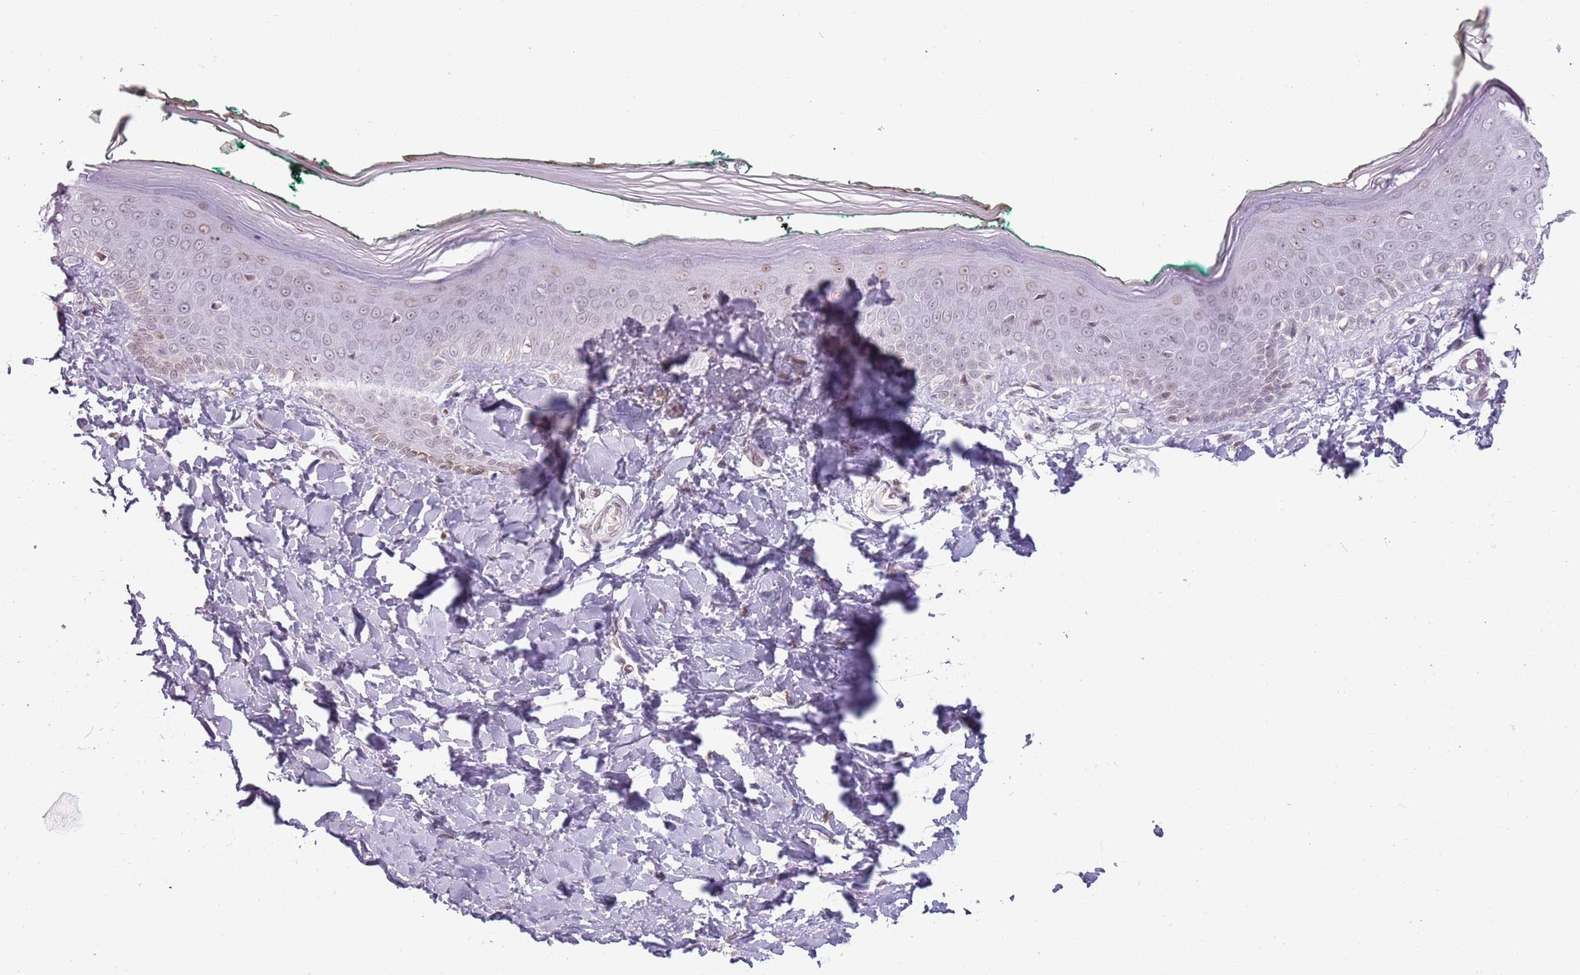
{"staining": {"intensity": "negative", "quantity": "none", "location": "none"}, "tissue": "skin", "cell_type": "Fibroblasts", "image_type": "normal", "snomed": [{"axis": "morphology", "description": "Normal tissue, NOS"}, {"axis": "morphology", "description": "Malignant melanoma, NOS"}, {"axis": "topography", "description": "Skin"}], "caption": "Immunohistochemistry (IHC) image of unremarkable human skin stained for a protein (brown), which exhibits no positivity in fibroblasts. (Immunohistochemistry, brightfield microscopy, high magnification).", "gene": "REXO4", "patient": {"sex": "male", "age": 62}}